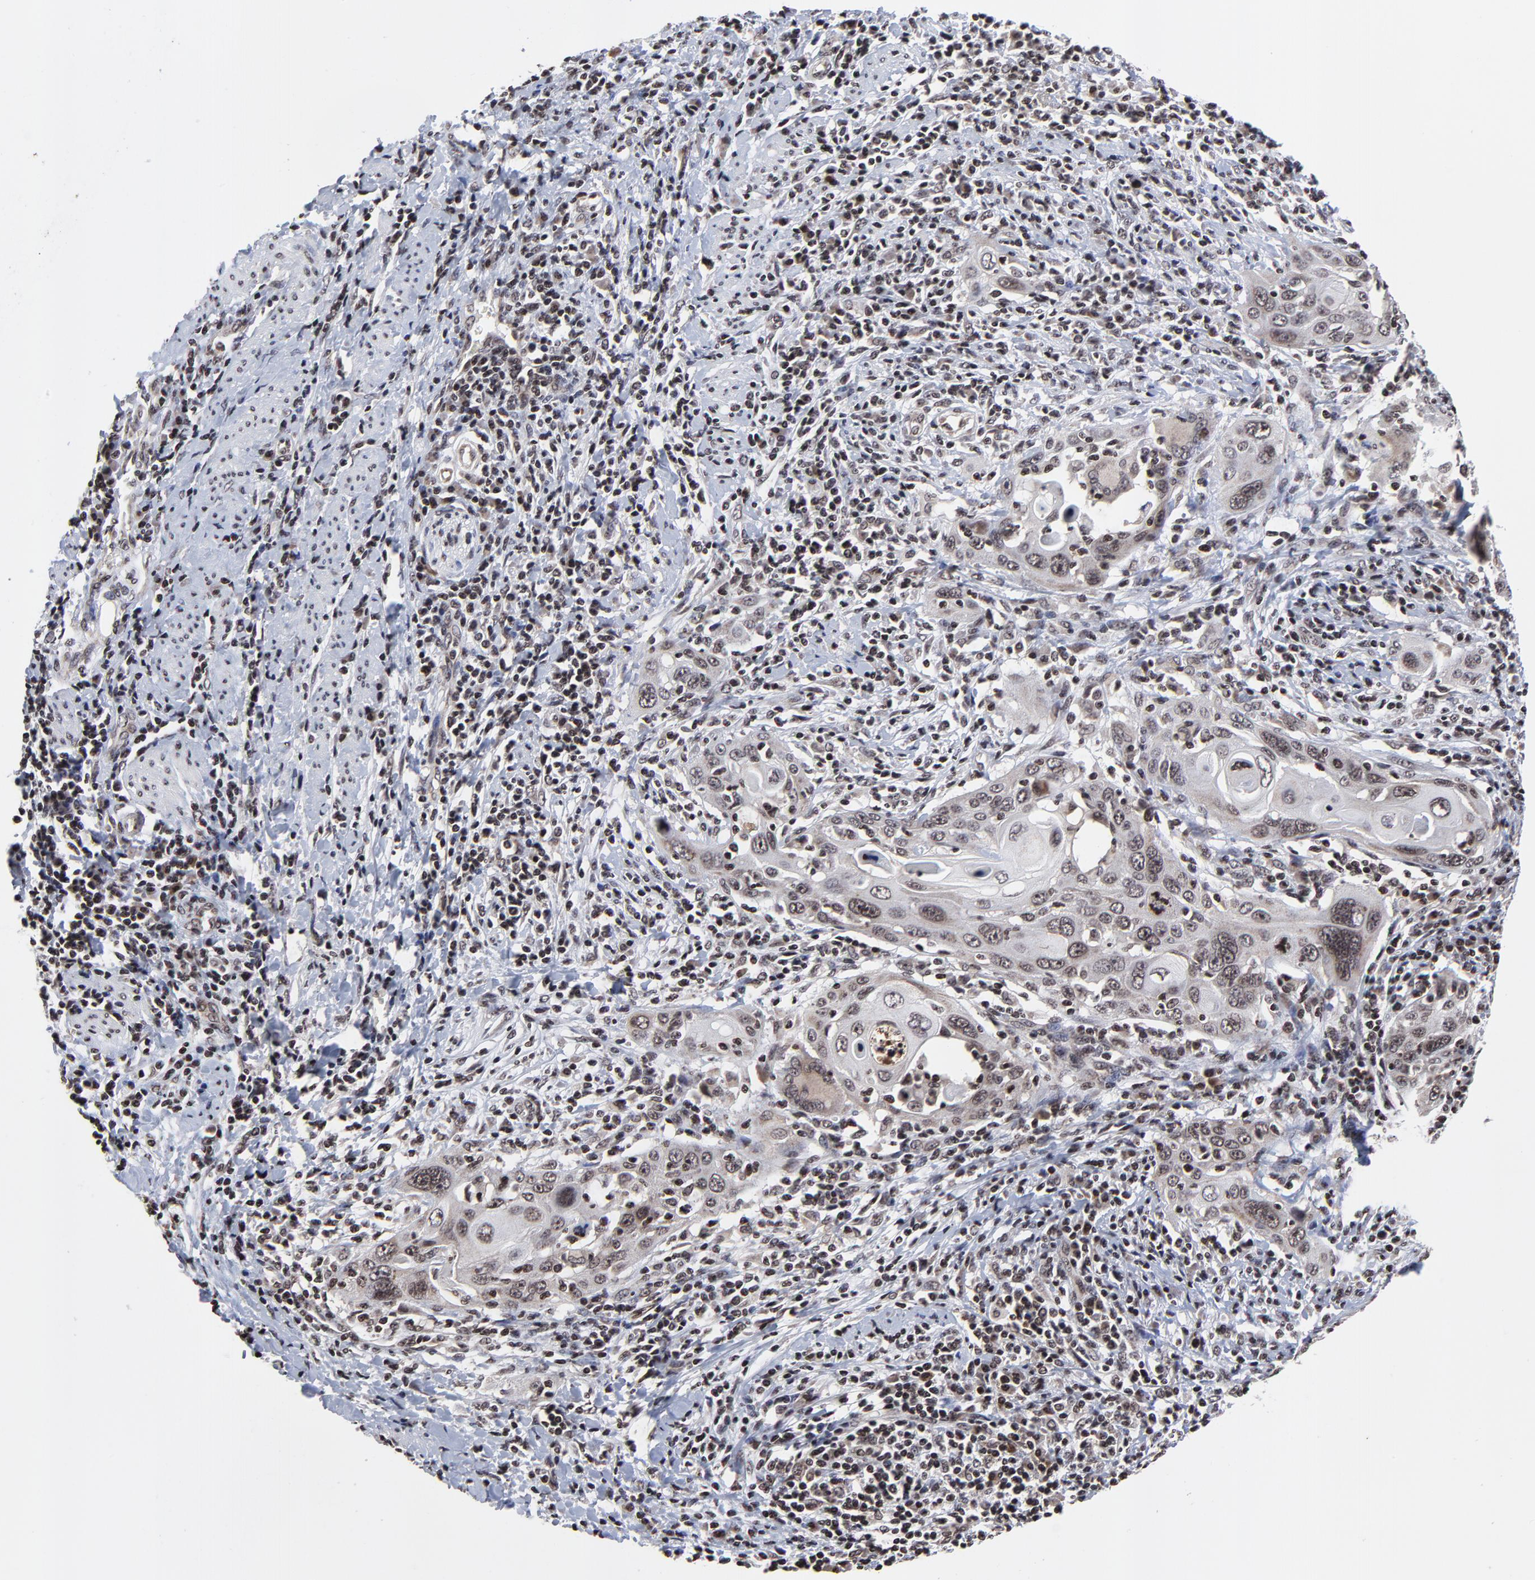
{"staining": {"intensity": "moderate", "quantity": "<25%", "location": "cytoplasmic/membranous"}, "tissue": "cervical cancer", "cell_type": "Tumor cells", "image_type": "cancer", "snomed": [{"axis": "morphology", "description": "Squamous cell carcinoma, NOS"}, {"axis": "topography", "description": "Cervix"}], "caption": "A micrograph of human cervical squamous cell carcinoma stained for a protein exhibits moderate cytoplasmic/membranous brown staining in tumor cells. The protein is stained brown, and the nuclei are stained in blue (DAB (3,3'-diaminobenzidine) IHC with brightfield microscopy, high magnification).", "gene": "ZNF777", "patient": {"sex": "female", "age": 54}}